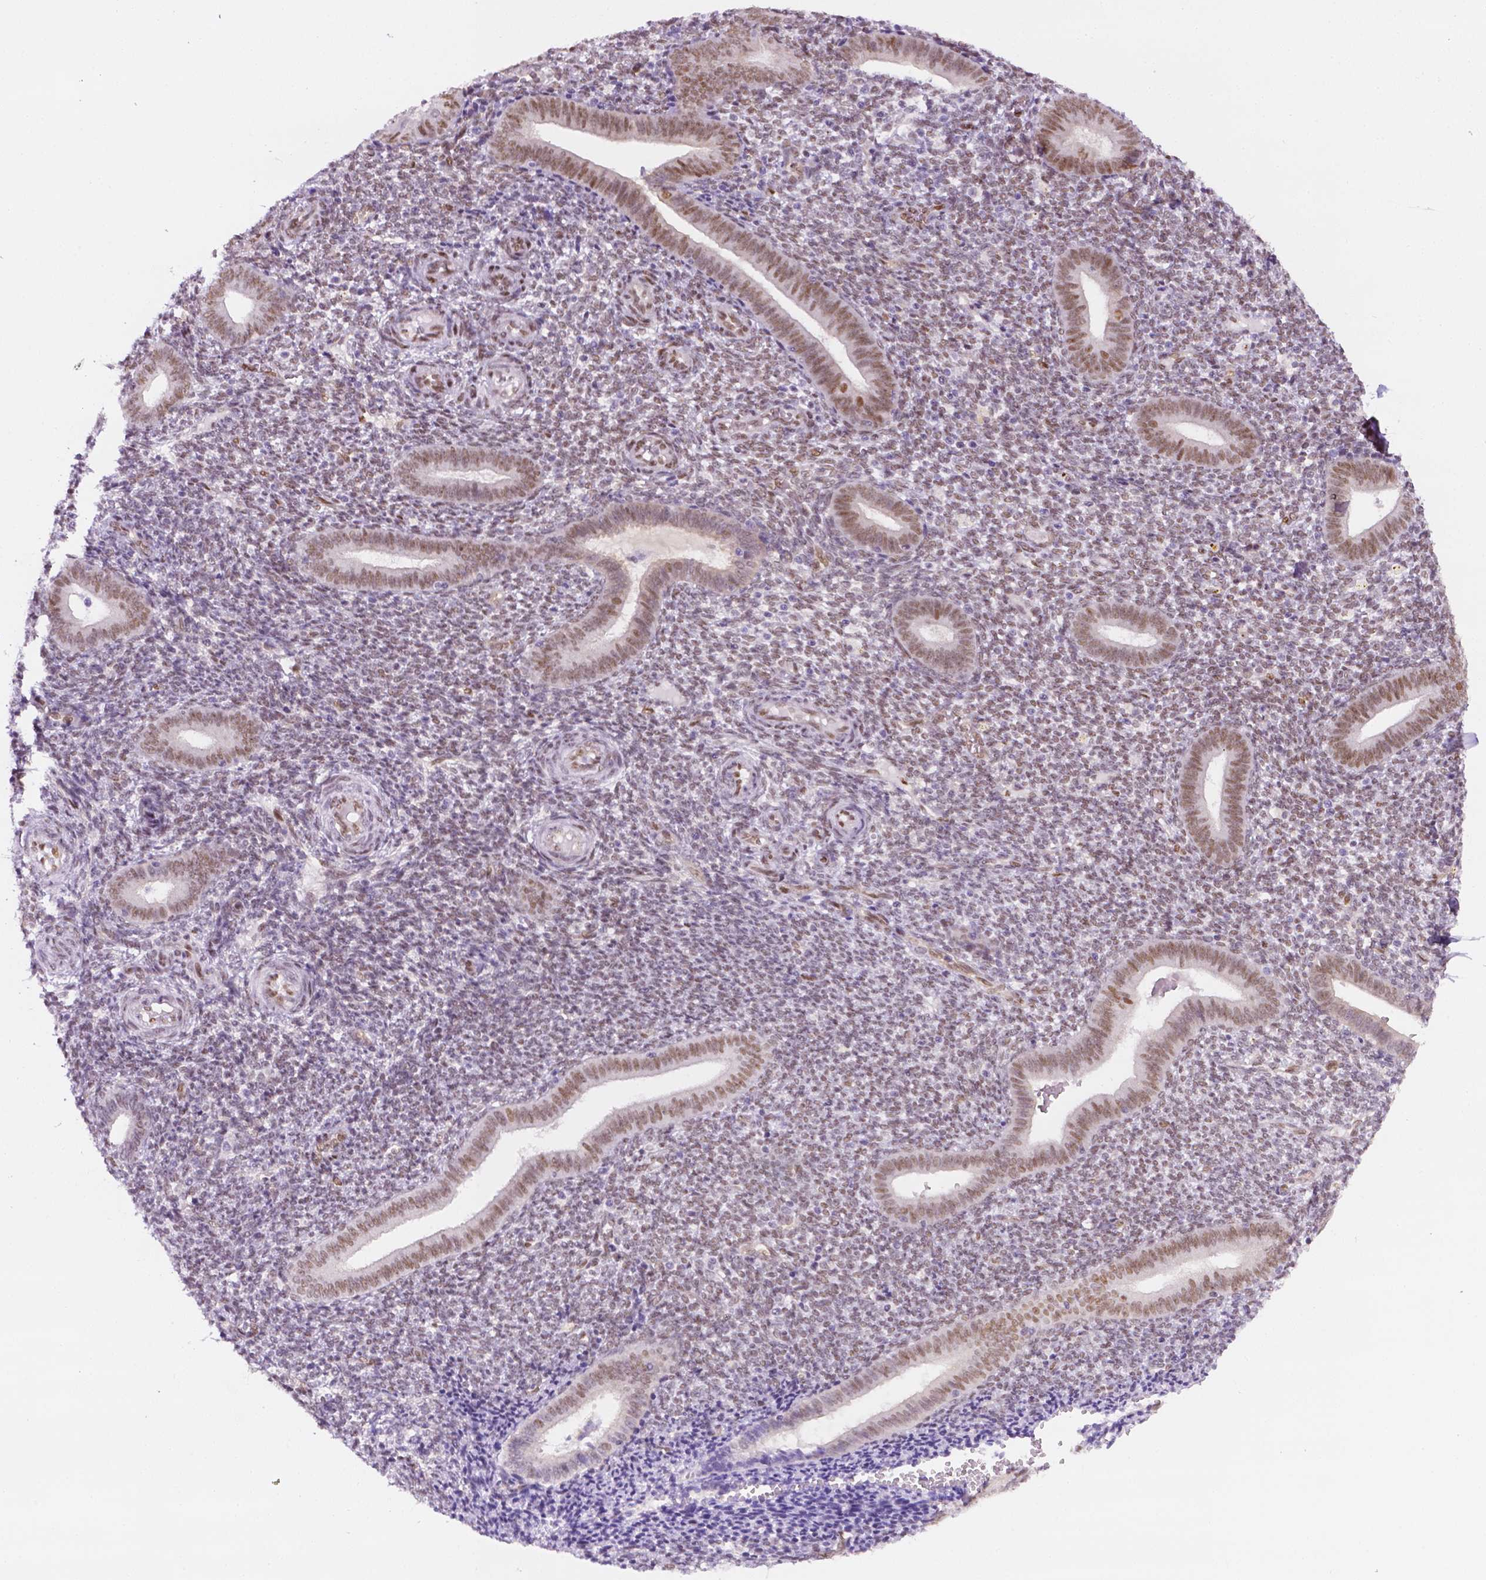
{"staining": {"intensity": "weak", "quantity": "25%-75%", "location": "nuclear"}, "tissue": "endometrium", "cell_type": "Cells in endometrial stroma", "image_type": "normal", "snomed": [{"axis": "morphology", "description": "Normal tissue, NOS"}, {"axis": "topography", "description": "Endometrium"}], "caption": "A brown stain labels weak nuclear expression of a protein in cells in endometrial stroma of unremarkable human endometrium.", "gene": "ERF", "patient": {"sex": "female", "age": 25}}